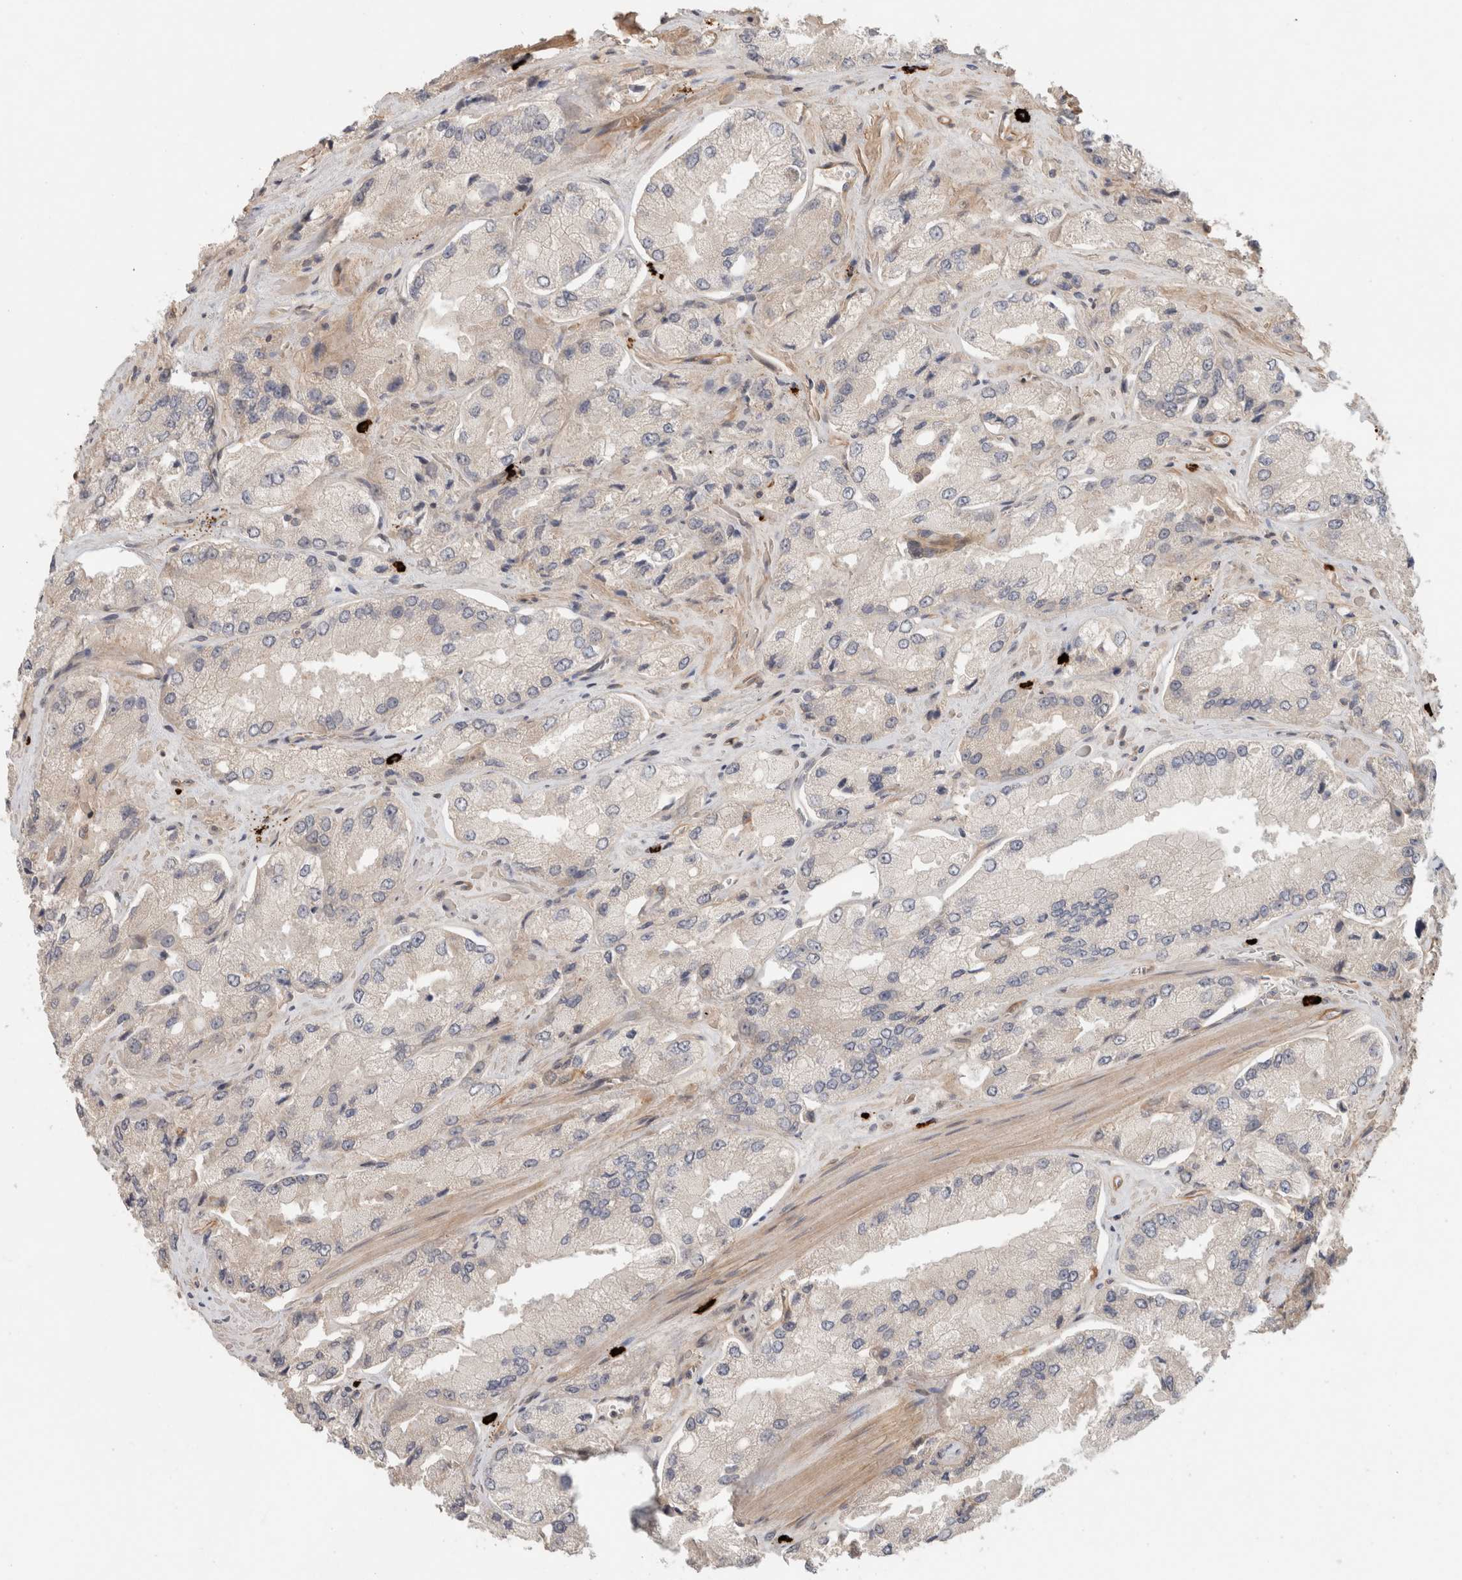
{"staining": {"intensity": "negative", "quantity": "none", "location": "none"}, "tissue": "prostate cancer", "cell_type": "Tumor cells", "image_type": "cancer", "snomed": [{"axis": "morphology", "description": "Adenocarcinoma, High grade"}, {"axis": "topography", "description": "Prostate"}], "caption": "Immunohistochemistry of human high-grade adenocarcinoma (prostate) reveals no staining in tumor cells.", "gene": "HSPG2", "patient": {"sex": "male", "age": 58}}